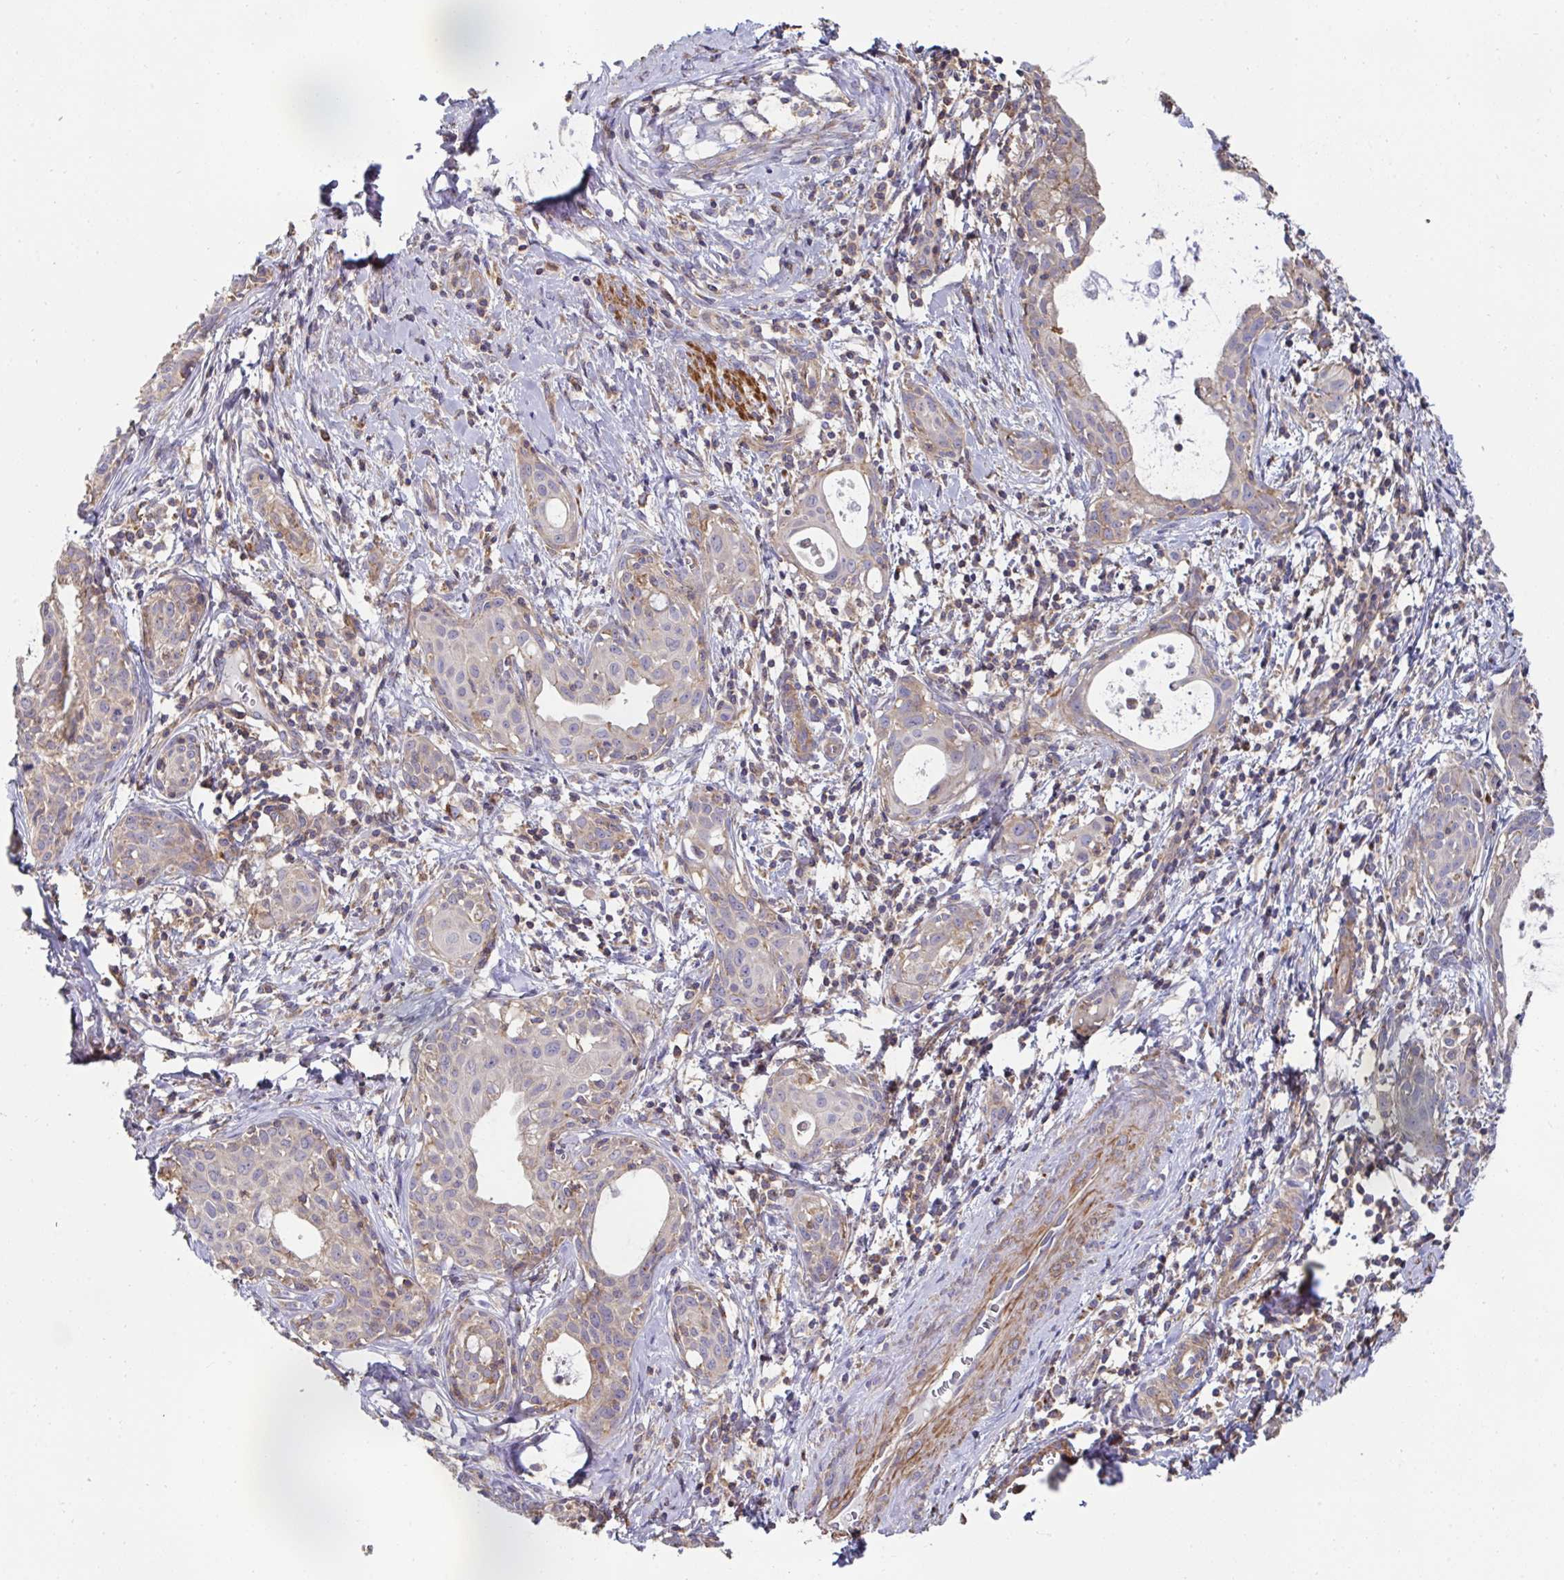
{"staining": {"intensity": "weak", "quantity": "<25%", "location": "cytoplasmic/membranous"}, "tissue": "cervical cancer", "cell_type": "Tumor cells", "image_type": "cancer", "snomed": [{"axis": "morphology", "description": "Squamous cell carcinoma, NOS"}, {"axis": "topography", "description": "Cervix"}], "caption": "Protein analysis of cervical cancer (squamous cell carcinoma) demonstrates no significant expression in tumor cells. Nuclei are stained in blue.", "gene": "DZANK1", "patient": {"sex": "female", "age": 52}}